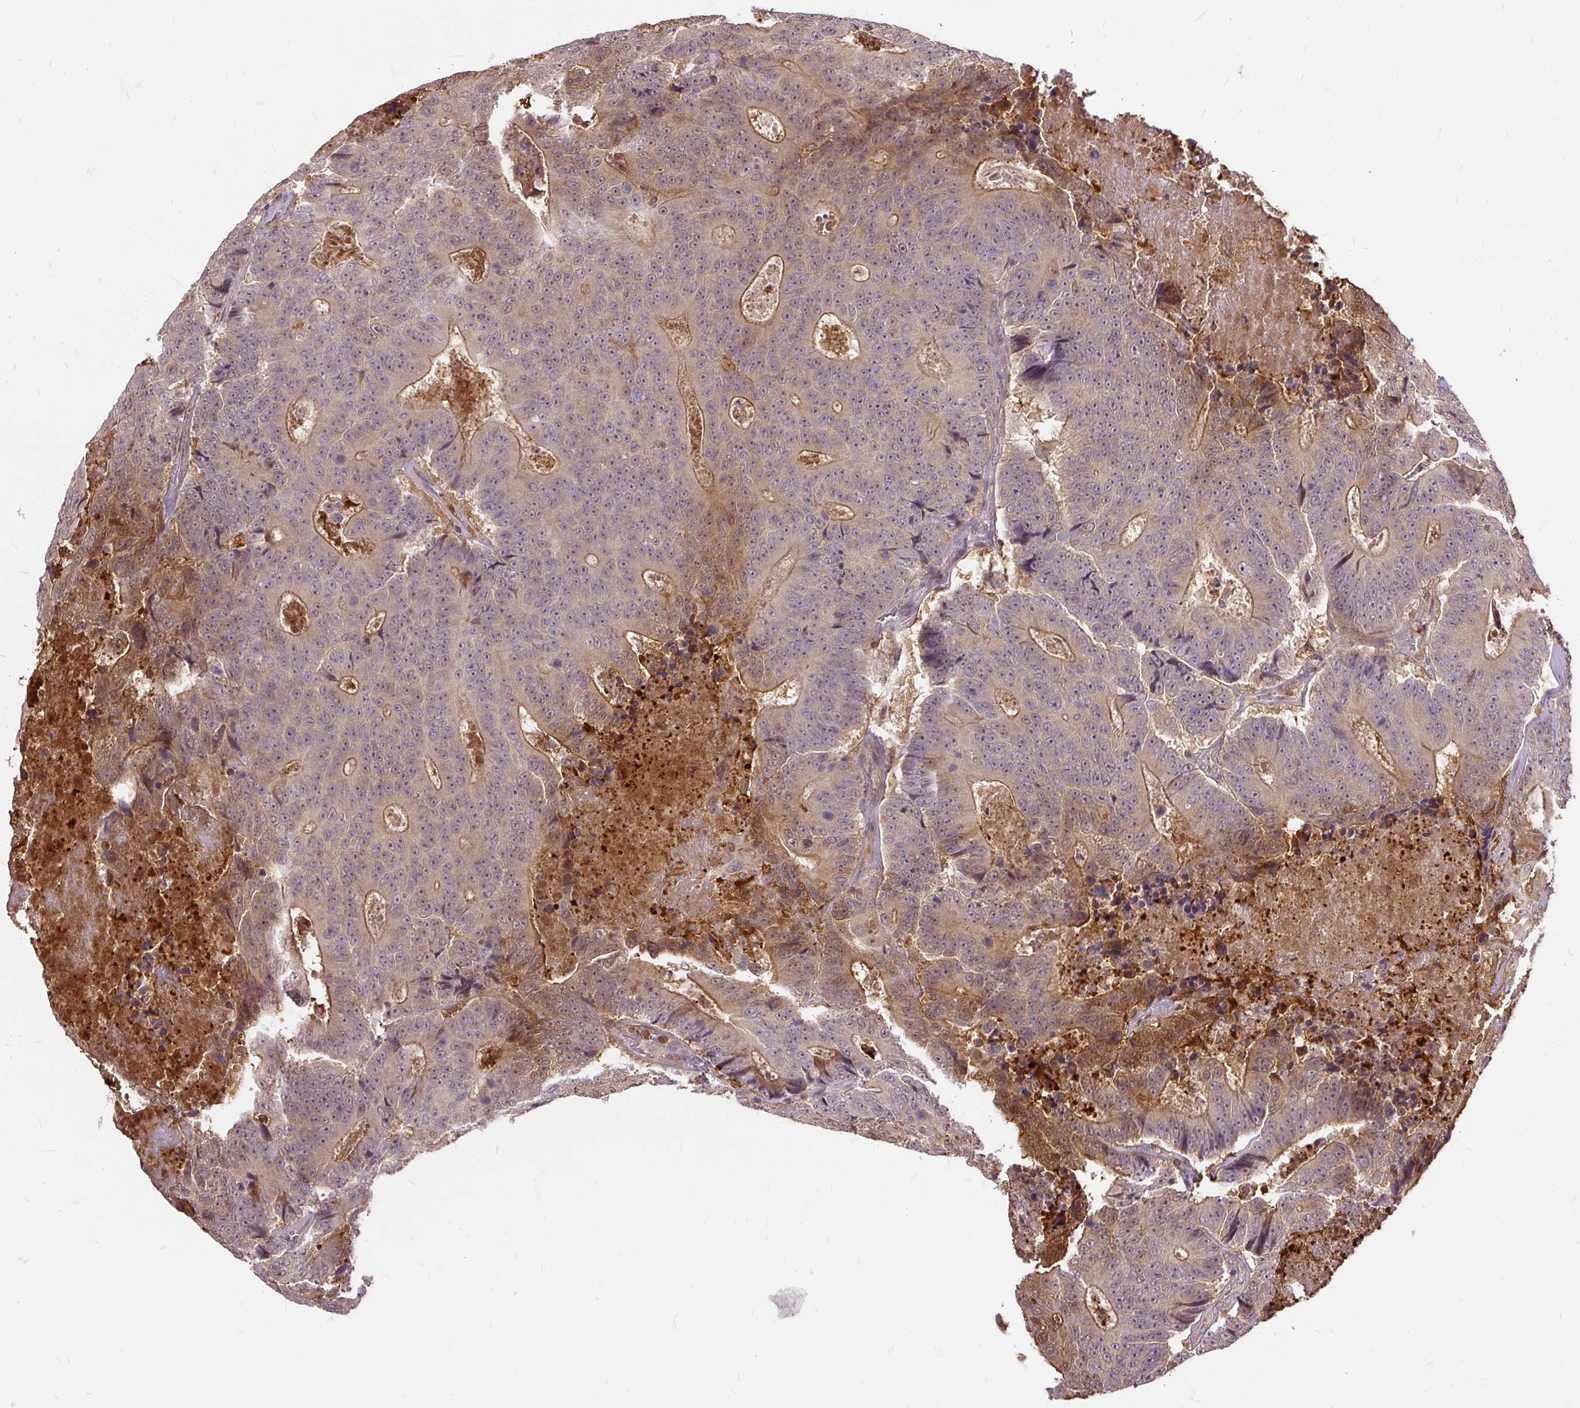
{"staining": {"intensity": "moderate", "quantity": "<25%", "location": "cytoplasmic/membranous"}, "tissue": "colorectal cancer", "cell_type": "Tumor cells", "image_type": "cancer", "snomed": [{"axis": "morphology", "description": "Adenocarcinoma, NOS"}, {"axis": "topography", "description": "Colon"}], "caption": "Protein staining by IHC displays moderate cytoplasmic/membranous positivity in about <25% of tumor cells in adenocarcinoma (colorectal).", "gene": "AP5S1", "patient": {"sex": "male", "age": 83}}